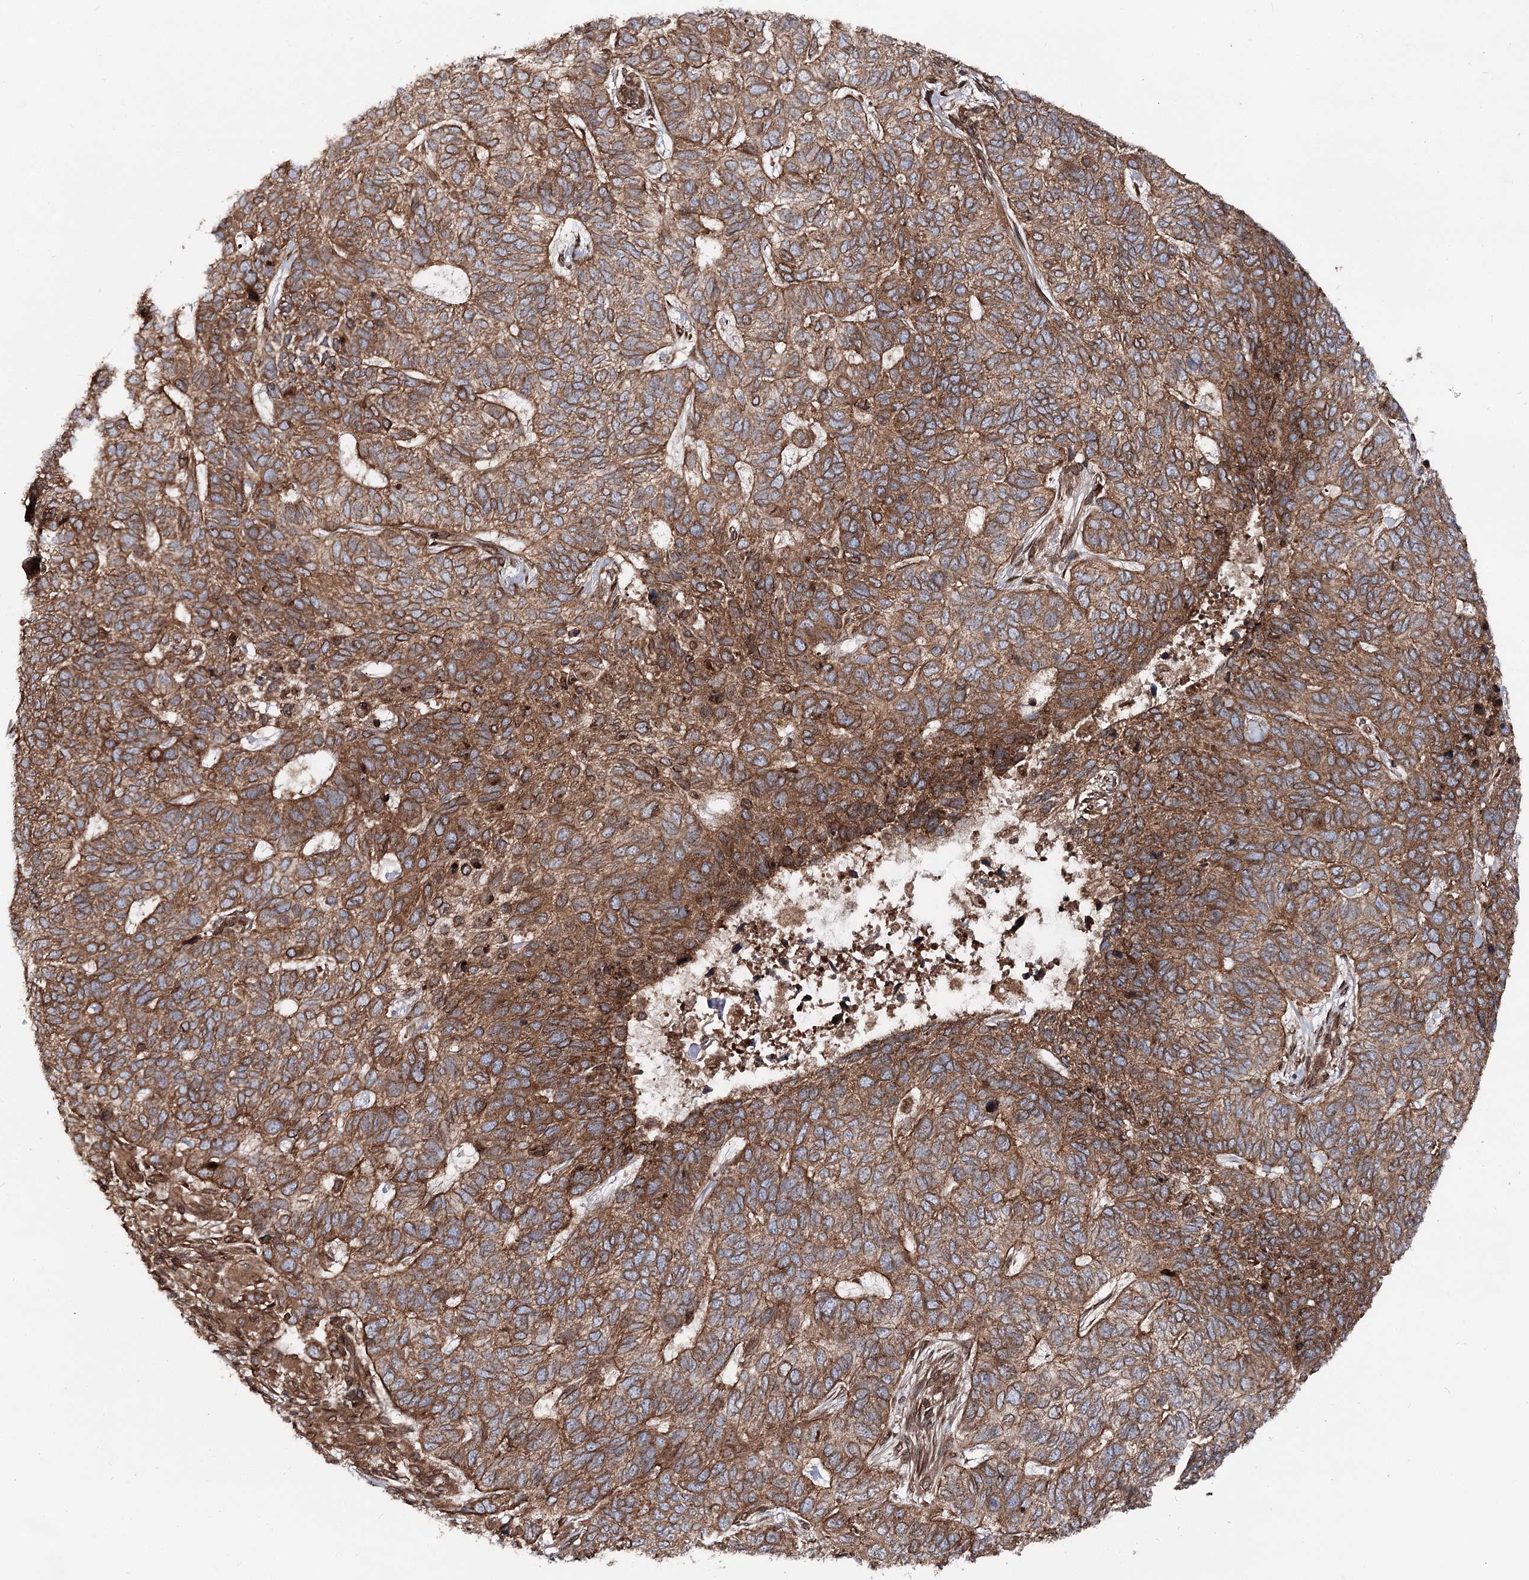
{"staining": {"intensity": "moderate", "quantity": ">75%", "location": "cytoplasmic/membranous,nuclear"}, "tissue": "skin cancer", "cell_type": "Tumor cells", "image_type": "cancer", "snomed": [{"axis": "morphology", "description": "Basal cell carcinoma"}, {"axis": "topography", "description": "Skin"}], "caption": "Protein staining of basal cell carcinoma (skin) tissue displays moderate cytoplasmic/membranous and nuclear staining in approximately >75% of tumor cells.", "gene": "FGFR1OP2", "patient": {"sex": "female", "age": 65}}